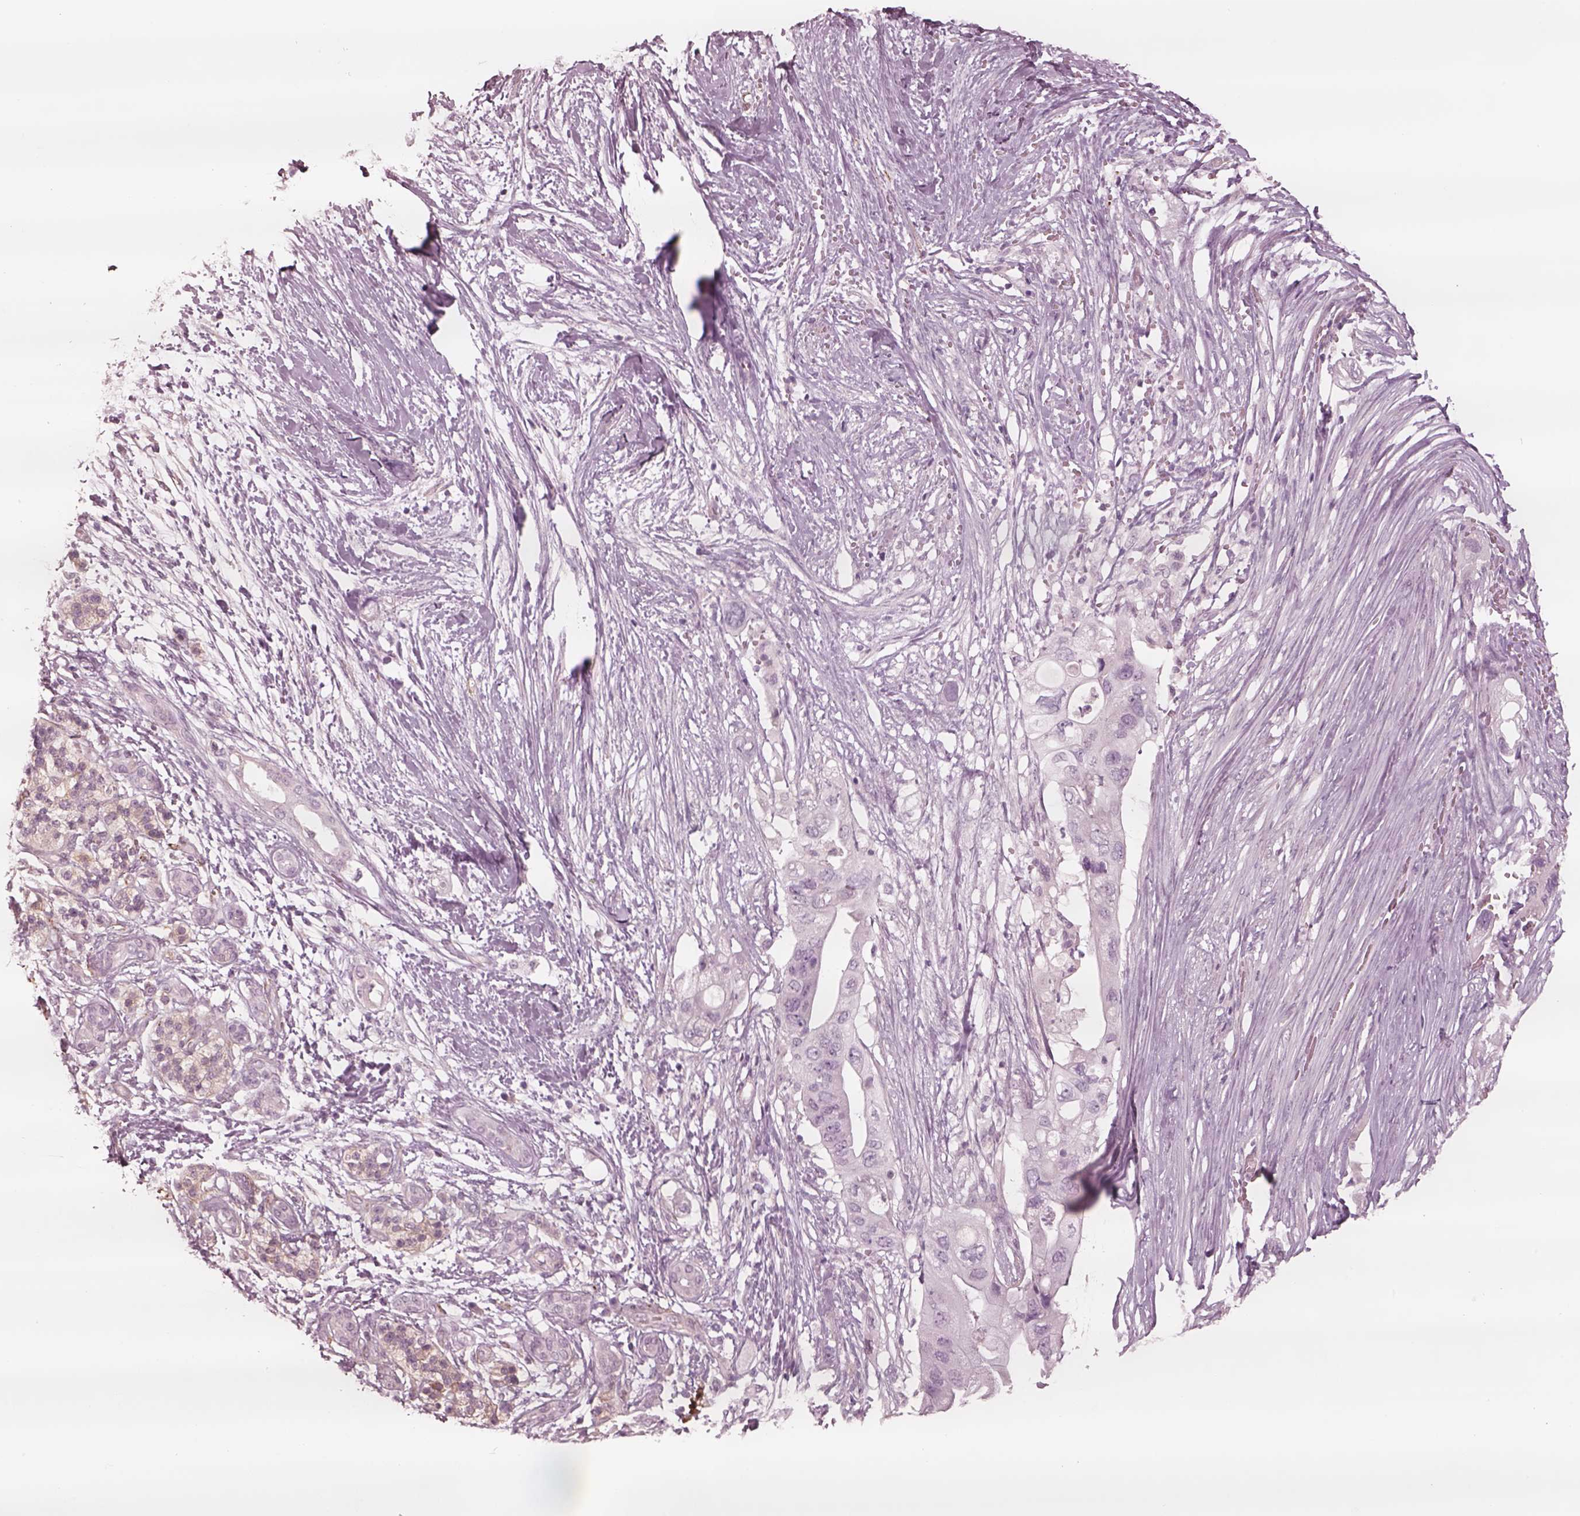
{"staining": {"intensity": "negative", "quantity": "none", "location": "none"}, "tissue": "pancreatic cancer", "cell_type": "Tumor cells", "image_type": "cancer", "snomed": [{"axis": "morphology", "description": "Adenocarcinoma, NOS"}, {"axis": "topography", "description": "Pancreas"}], "caption": "There is no significant staining in tumor cells of pancreatic cancer.", "gene": "DNAAF9", "patient": {"sex": "female", "age": 72}}